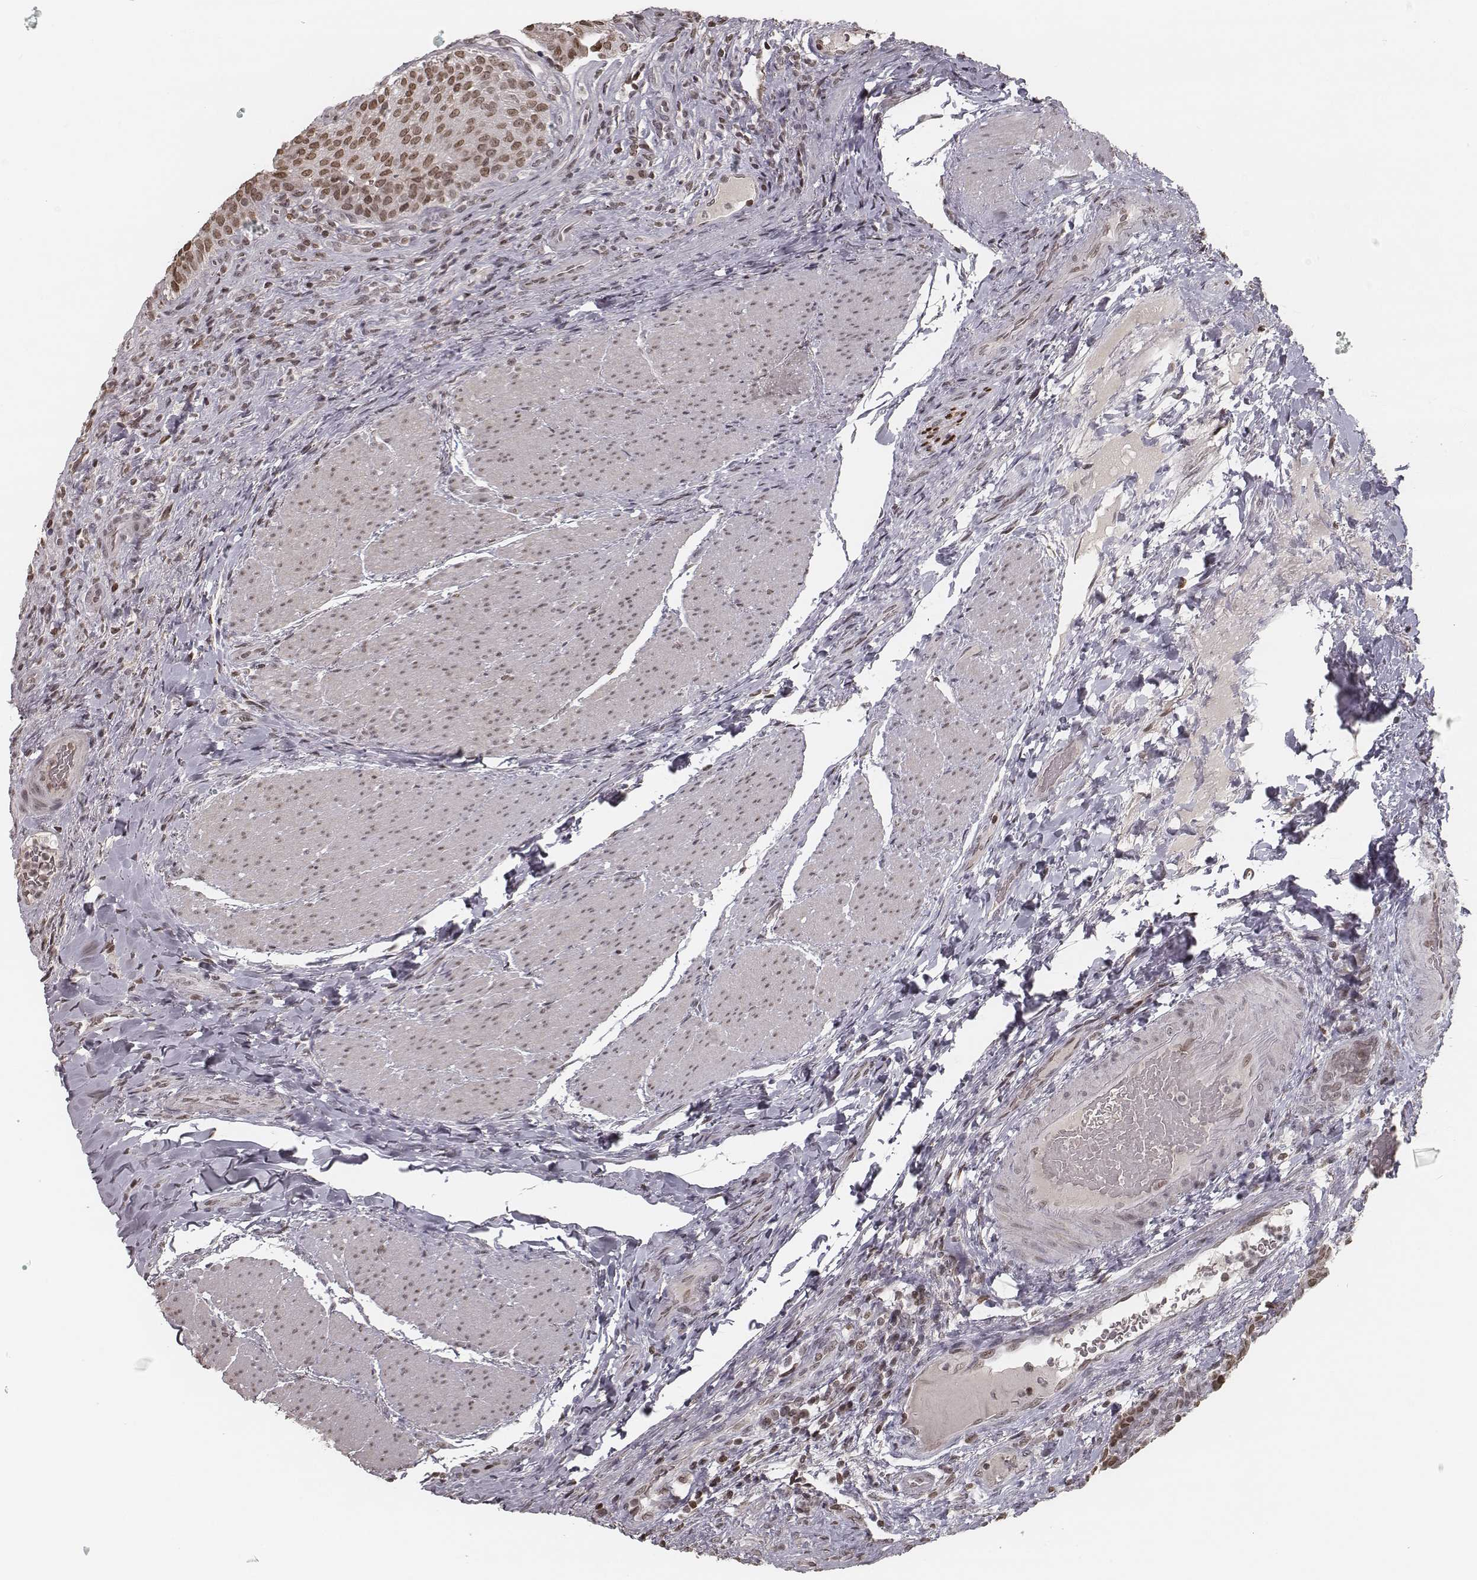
{"staining": {"intensity": "moderate", "quantity": ">75%", "location": "nuclear"}, "tissue": "urinary bladder", "cell_type": "Urothelial cells", "image_type": "normal", "snomed": [{"axis": "morphology", "description": "Normal tissue, NOS"}, {"axis": "topography", "description": "Urinary bladder"}, {"axis": "topography", "description": "Peripheral nerve tissue"}], "caption": "A brown stain labels moderate nuclear positivity of a protein in urothelial cells of unremarkable human urinary bladder.", "gene": "HMGA2", "patient": {"sex": "male", "age": 66}}